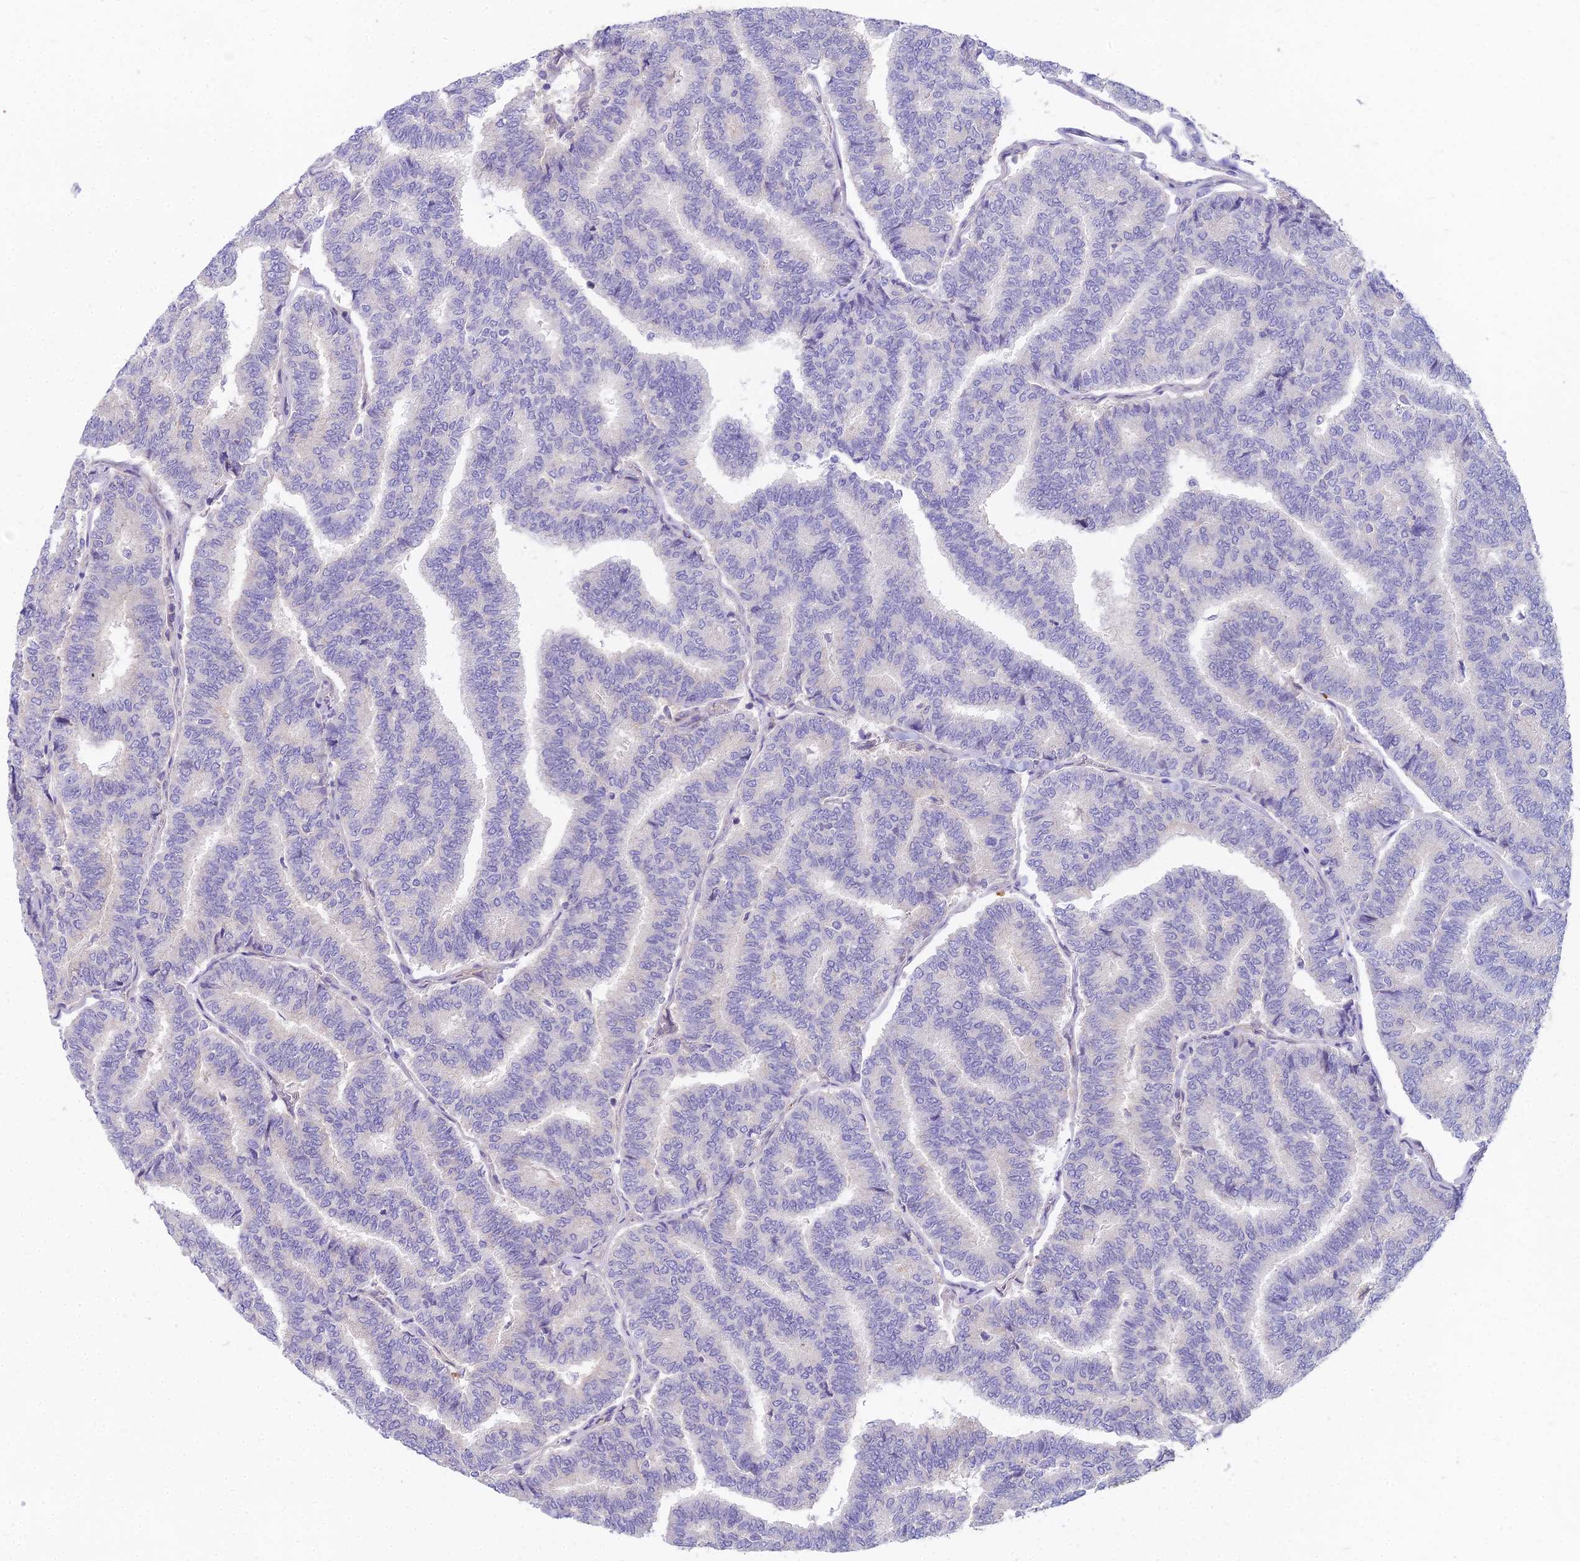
{"staining": {"intensity": "negative", "quantity": "none", "location": "none"}, "tissue": "thyroid cancer", "cell_type": "Tumor cells", "image_type": "cancer", "snomed": [{"axis": "morphology", "description": "Papillary adenocarcinoma, NOS"}, {"axis": "topography", "description": "Thyroid gland"}], "caption": "Tumor cells are negative for protein expression in human thyroid cancer.", "gene": "HLA-DOA", "patient": {"sex": "female", "age": 35}}